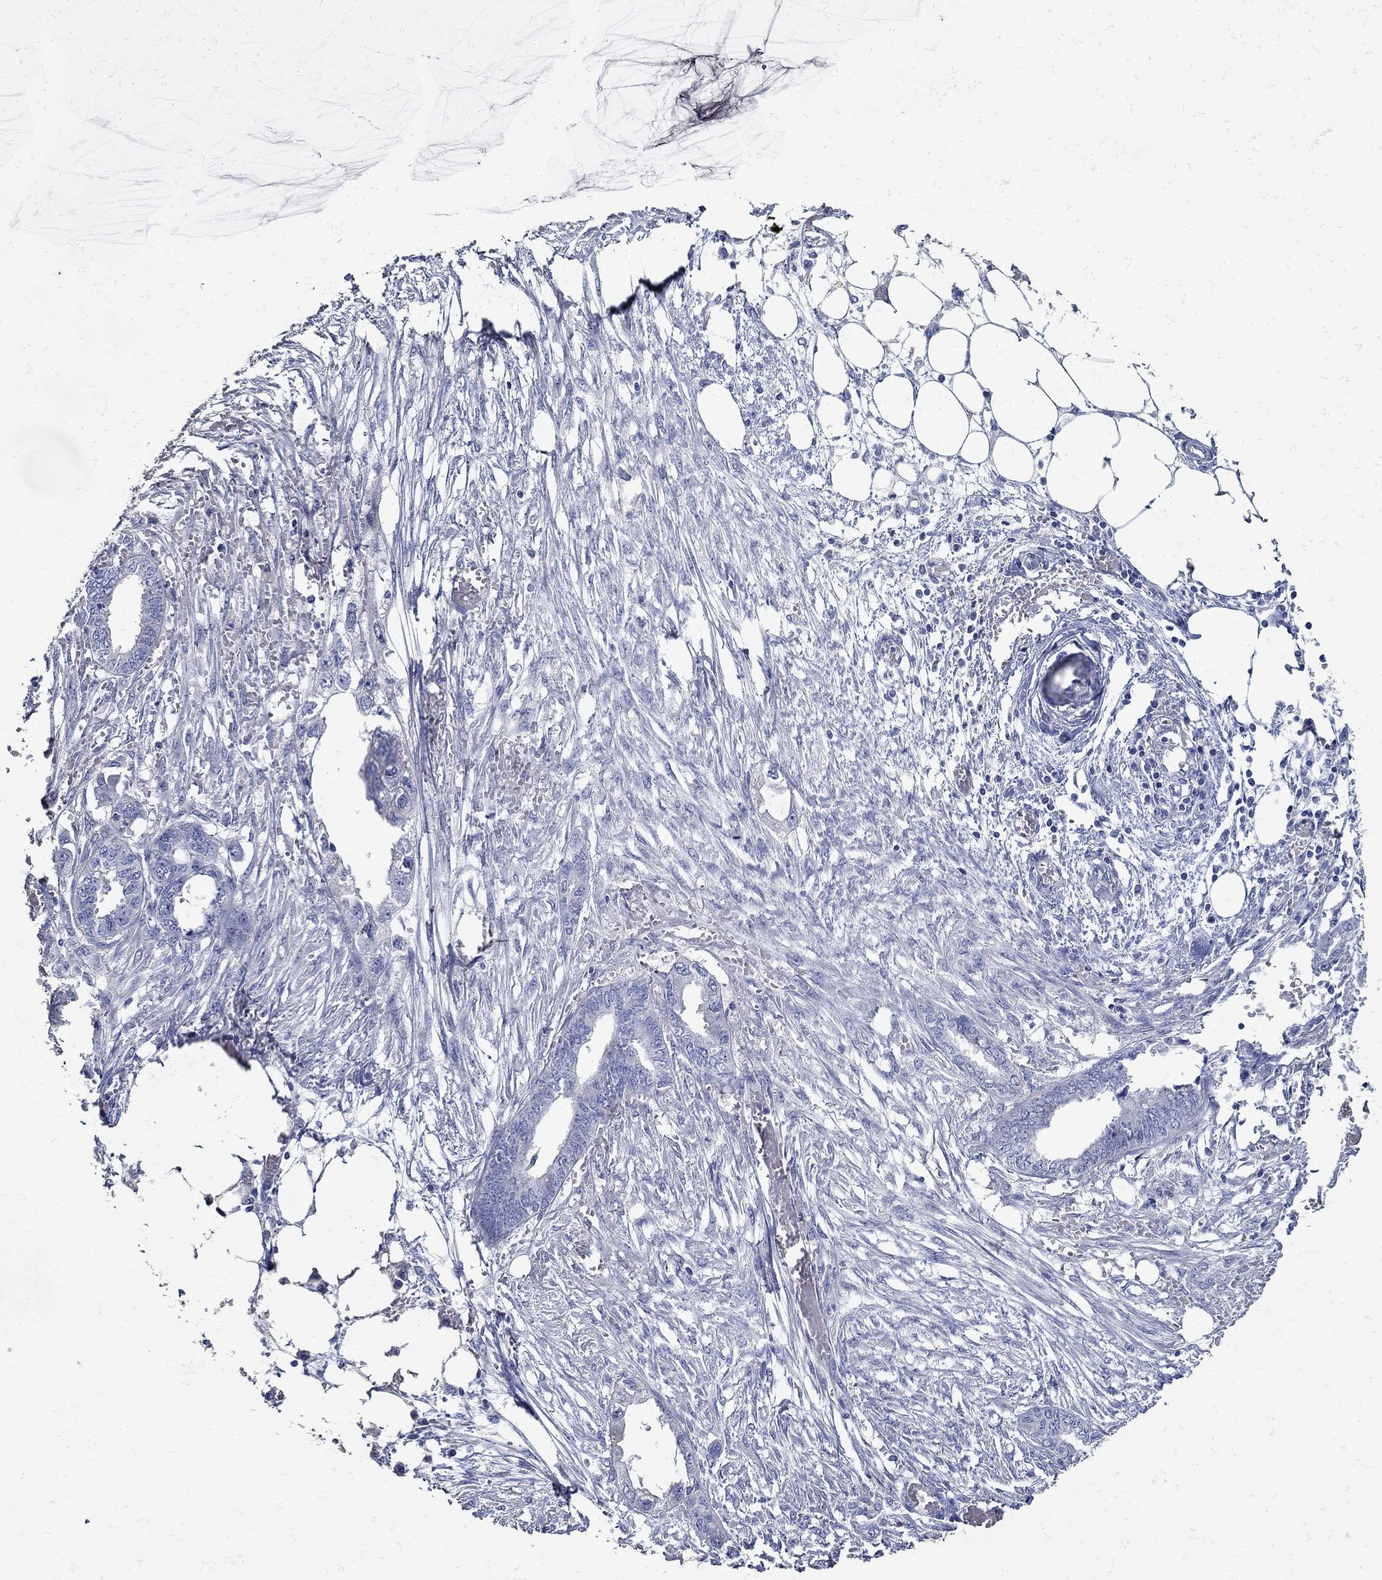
{"staining": {"intensity": "negative", "quantity": "none", "location": "none"}, "tissue": "endometrial cancer", "cell_type": "Tumor cells", "image_type": "cancer", "snomed": [{"axis": "morphology", "description": "Adenocarcinoma, NOS"}, {"axis": "morphology", "description": "Adenocarcinoma, metastatic, NOS"}, {"axis": "topography", "description": "Adipose tissue"}, {"axis": "topography", "description": "Endometrium"}], "caption": "Image shows no significant protein expression in tumor cells of endometrial adenocarcinoma.", "gene": "NOS1", "patient": {"sex": "female", "age": 67}}